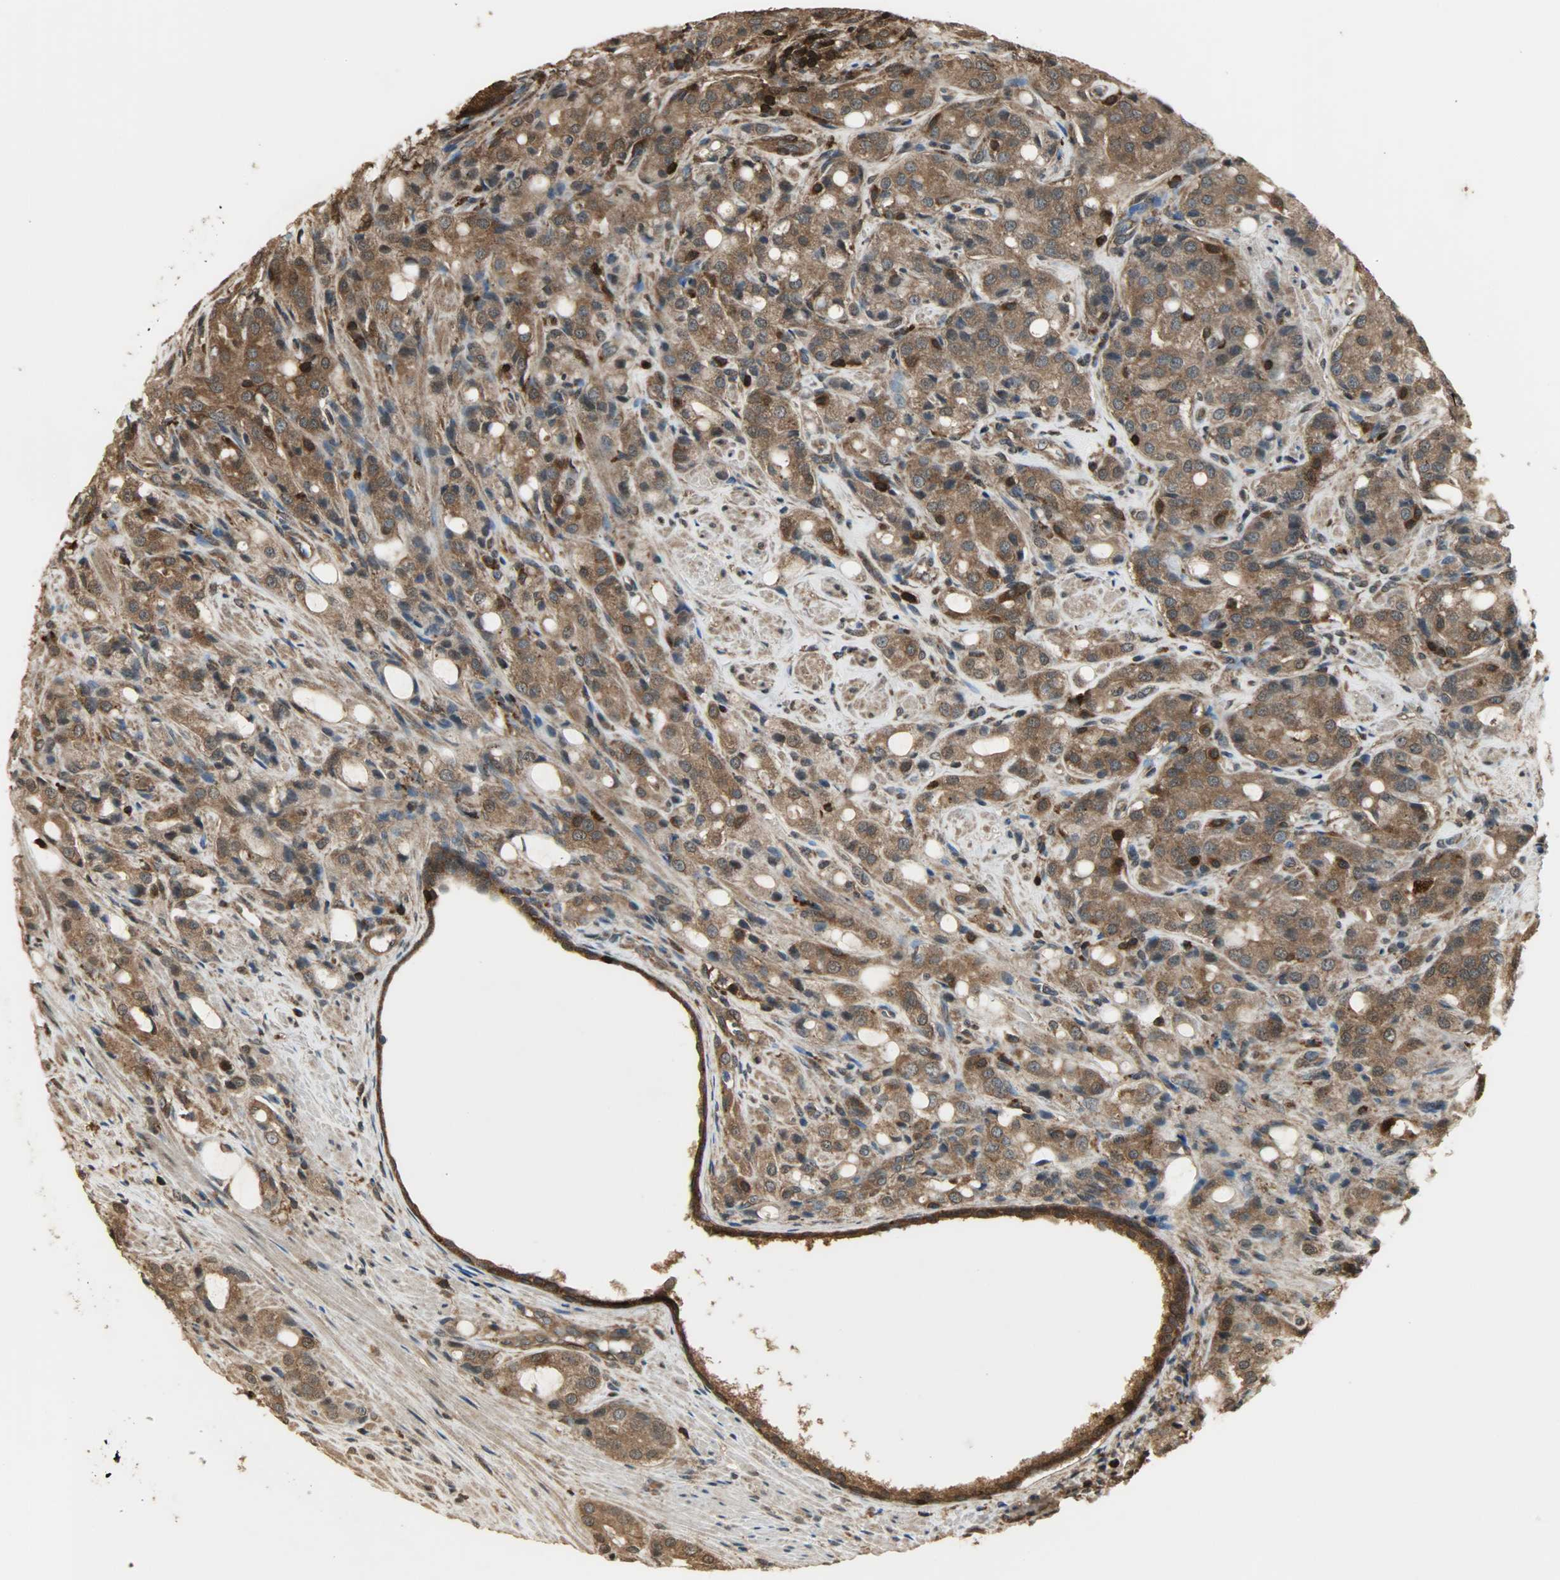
{"staining": {"intensity": "strong", "quantity": ">75%", "location": "cytoplasmic/membranous,nuclear"}, "tissue": "prostate cancer", "cell_type": "Tumor cells", "image_type": "cancer", "snomed": [{"axis": "morphology", "description": "Adenocarcinoma, High grade"}, {"axis": "topography", "description": "Prostate"}], "caption": "Strong cytoplasmic/membranous and nuclear protein positivity is appreciated in approximately >75% of tumor cells in prostate cancer (adenocarcinoma (high-grade)). (Brightfield microscopy of DAB IHC at high magnification).", "gene": "YWHAZ", "patient": {"sex": "male", "age": 72}}